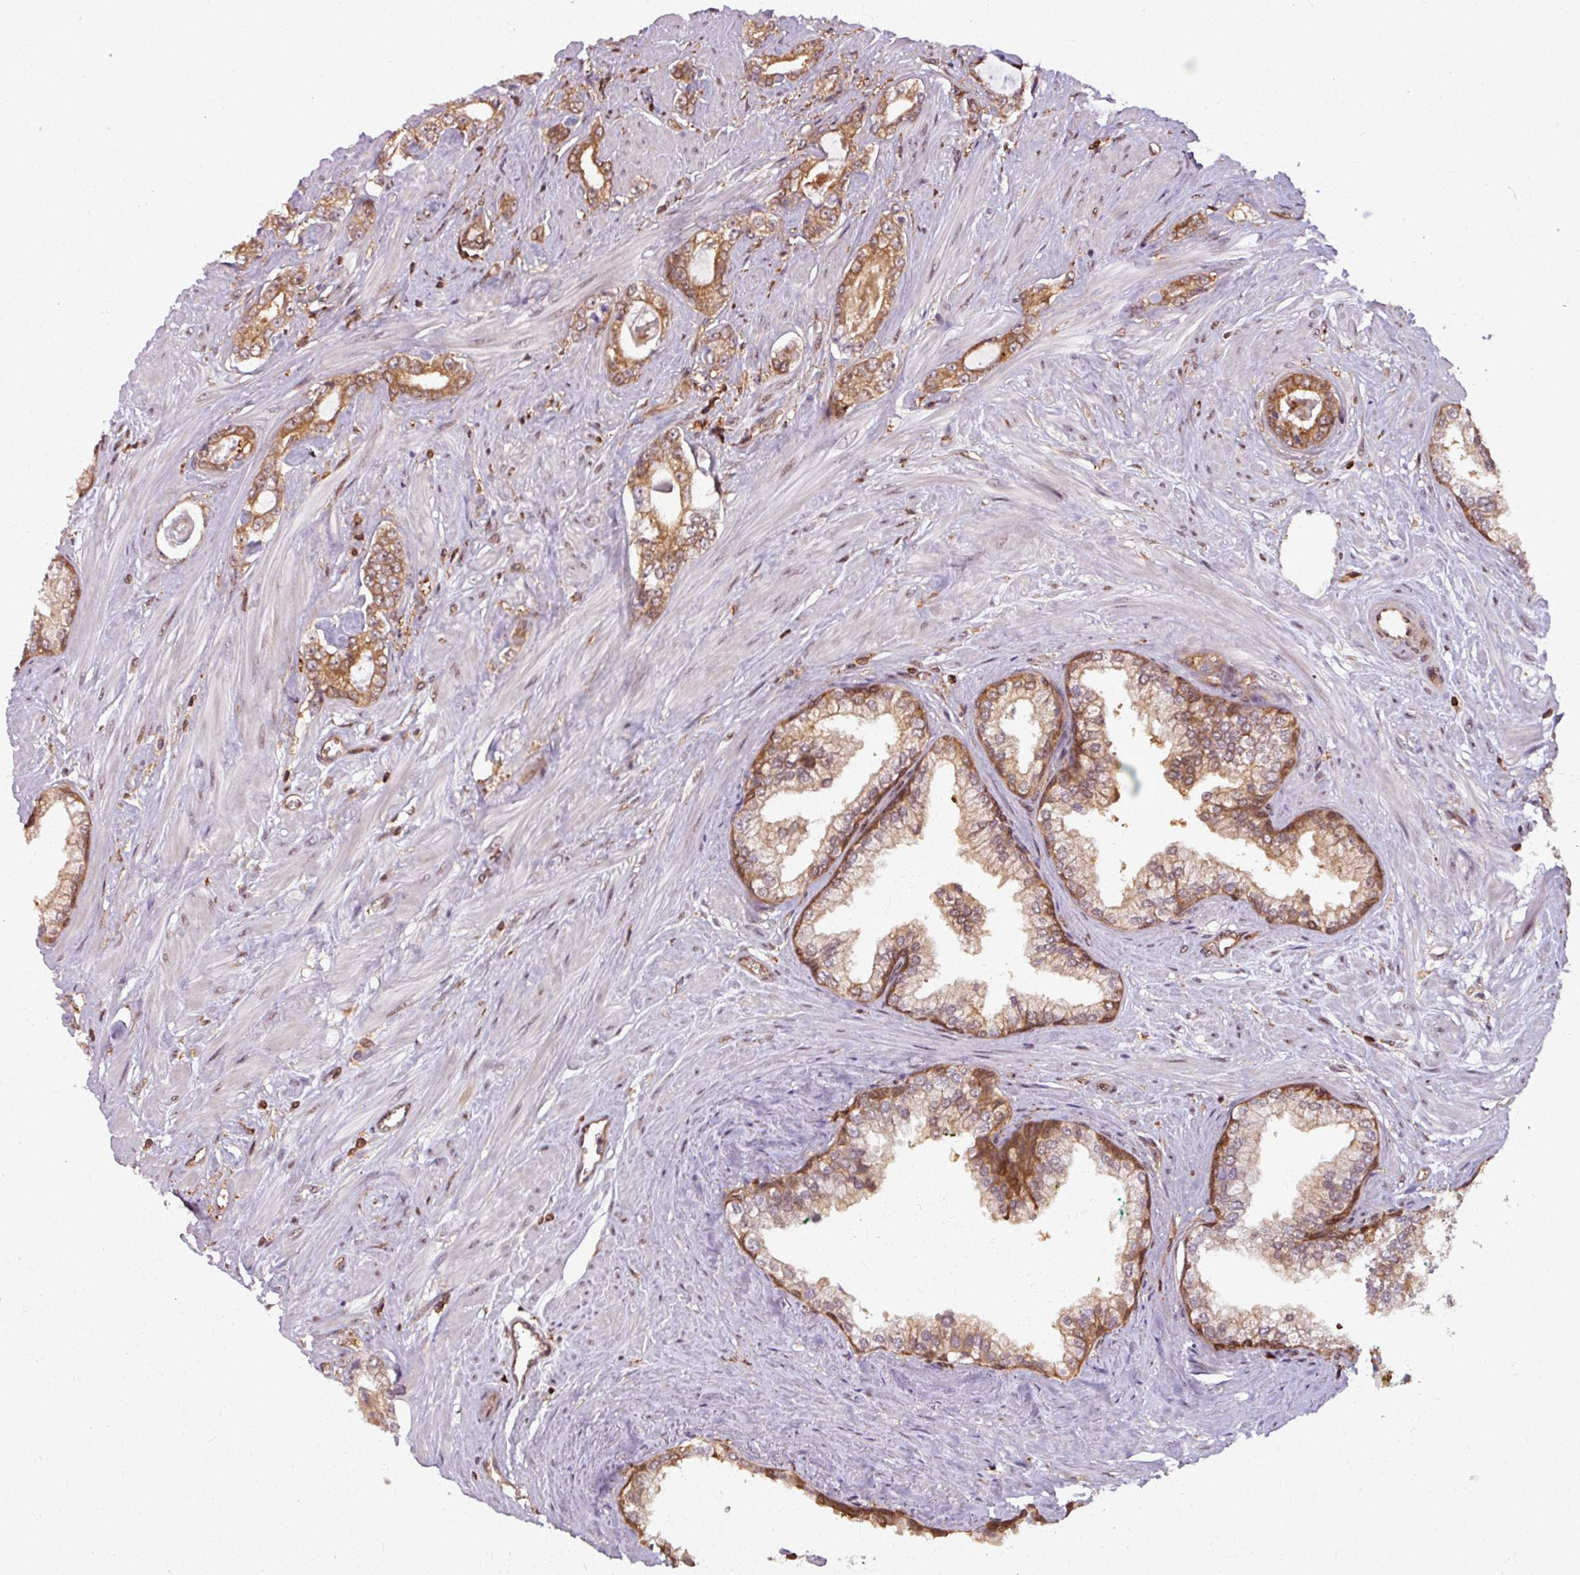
{"staining": {"intensity": "moderate", "quantity": ">75%", "location": "cytoplasmic/membranous"}, "tissue": "prostate cancer", "cell_type": "Tumor cells", "image_type": "cancer", "snomed": [{"axis": "morphology", "description": "Adenocarcinoma, Low grade"}, {"axis": "topography", "description": "Prostate"}], "caption": "Tumor cells demonstrate medium levels of moderate cytoplasmic/membranous staining in about >75% of cells in prostate low-grade adenocarcinoma. Nuclei are stained in blue.", "gene": "KCTD11", "patient": {"sex": "male", "age": 60}}